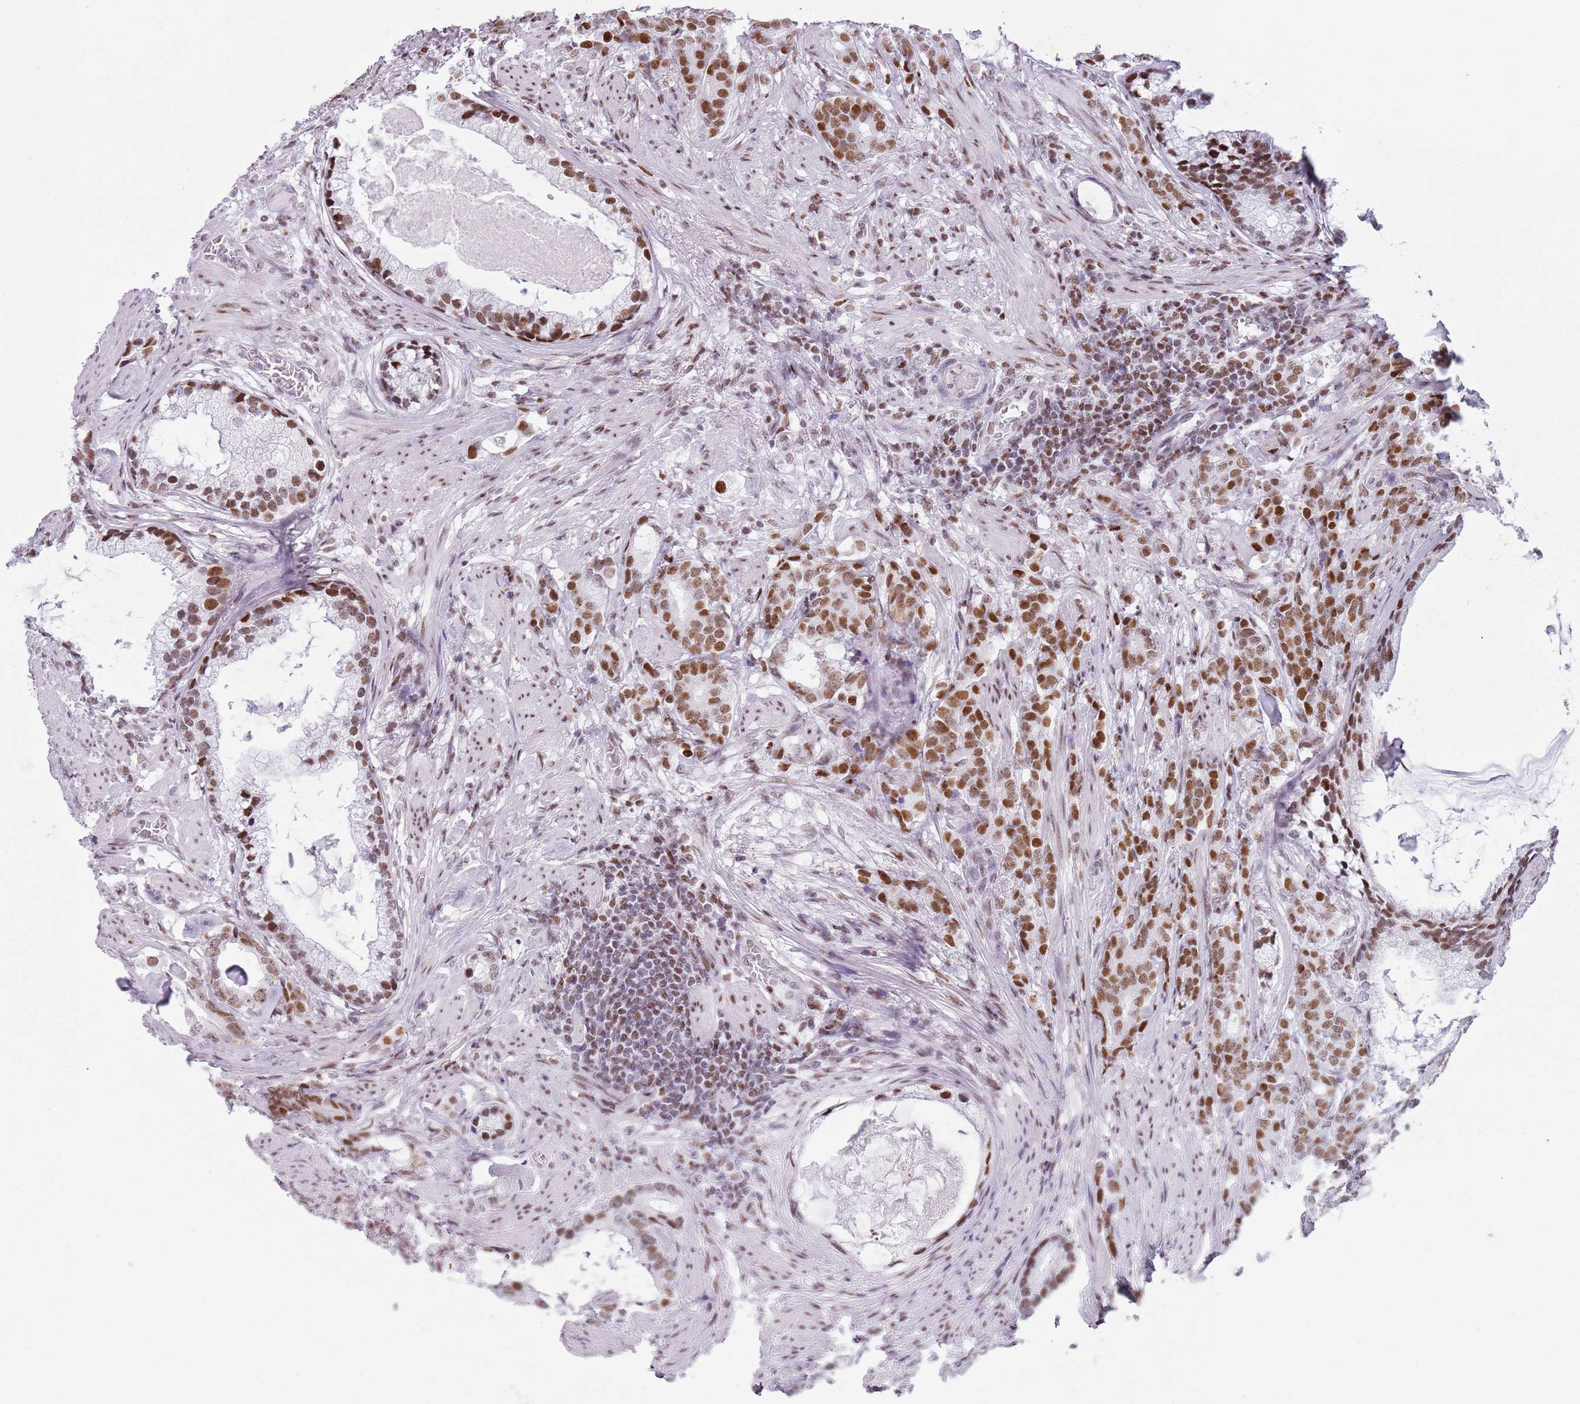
{"staining": {"intensity": "moderate", "quantity": ">75%", "location": "nuclear"}, "tissue": "prostate cancer", "cell_type": "Tumor cells", "image_type": "cancer", "snomed": [{"axis": "morphology", "description": "Adenocarcinoma, Low grade"}, {"axis": "topography", "description": "Prostate"}], "caption": "IHC staining of prostate cancer (low-grade adenocarcinoma), which shows medium levels of moderate nuclear positivity in about >75% of tumor cells indicating moderate nuclear protein expression. The staining was performed using DAB (brown) for protein detection and nuclei were counterstained in hematoxylin (blue).", "gene": "FAM104B", "patient": {"sex": "male", "age": 71}}